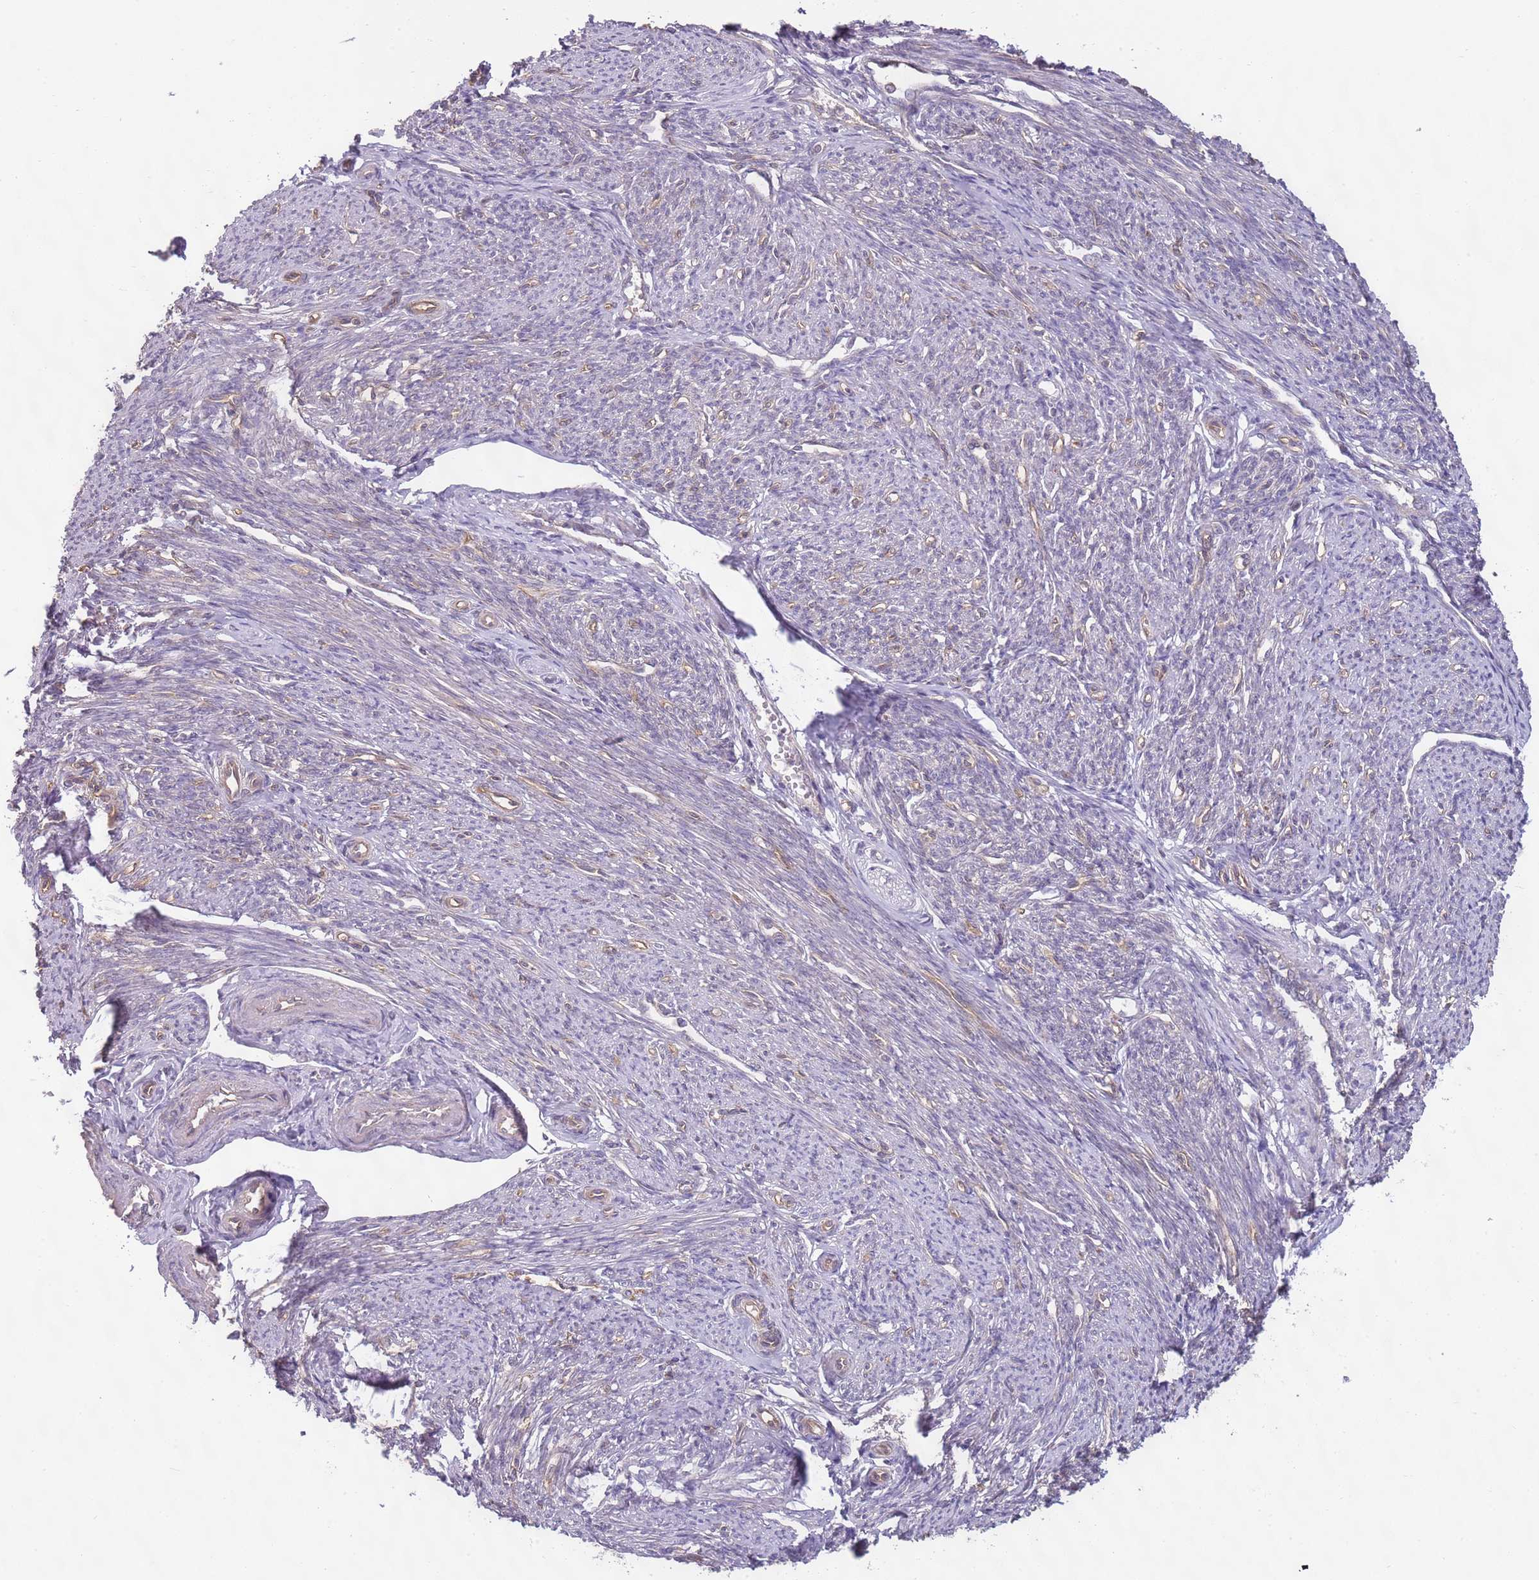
{"staining": {"intensity": "negative", "quantity": "none", "location": "none"}, "tissue": "smooth muscle", "cell_type": "Smooth muscle cells", "image_type": "normal", "snomed": [{"axis": "morphology", "description": "Normal tissue, NOS"}, {"axis": "topography", "description": "Smooth muscle"}, {"axis": "topography", "description": "Uterus"}], "caption": "The micrograph reveals no significant staining in smooth muscle cells of smooth muscle.", "gene": "SKOR2", "patient": {"sex": "female", "age": 59}}